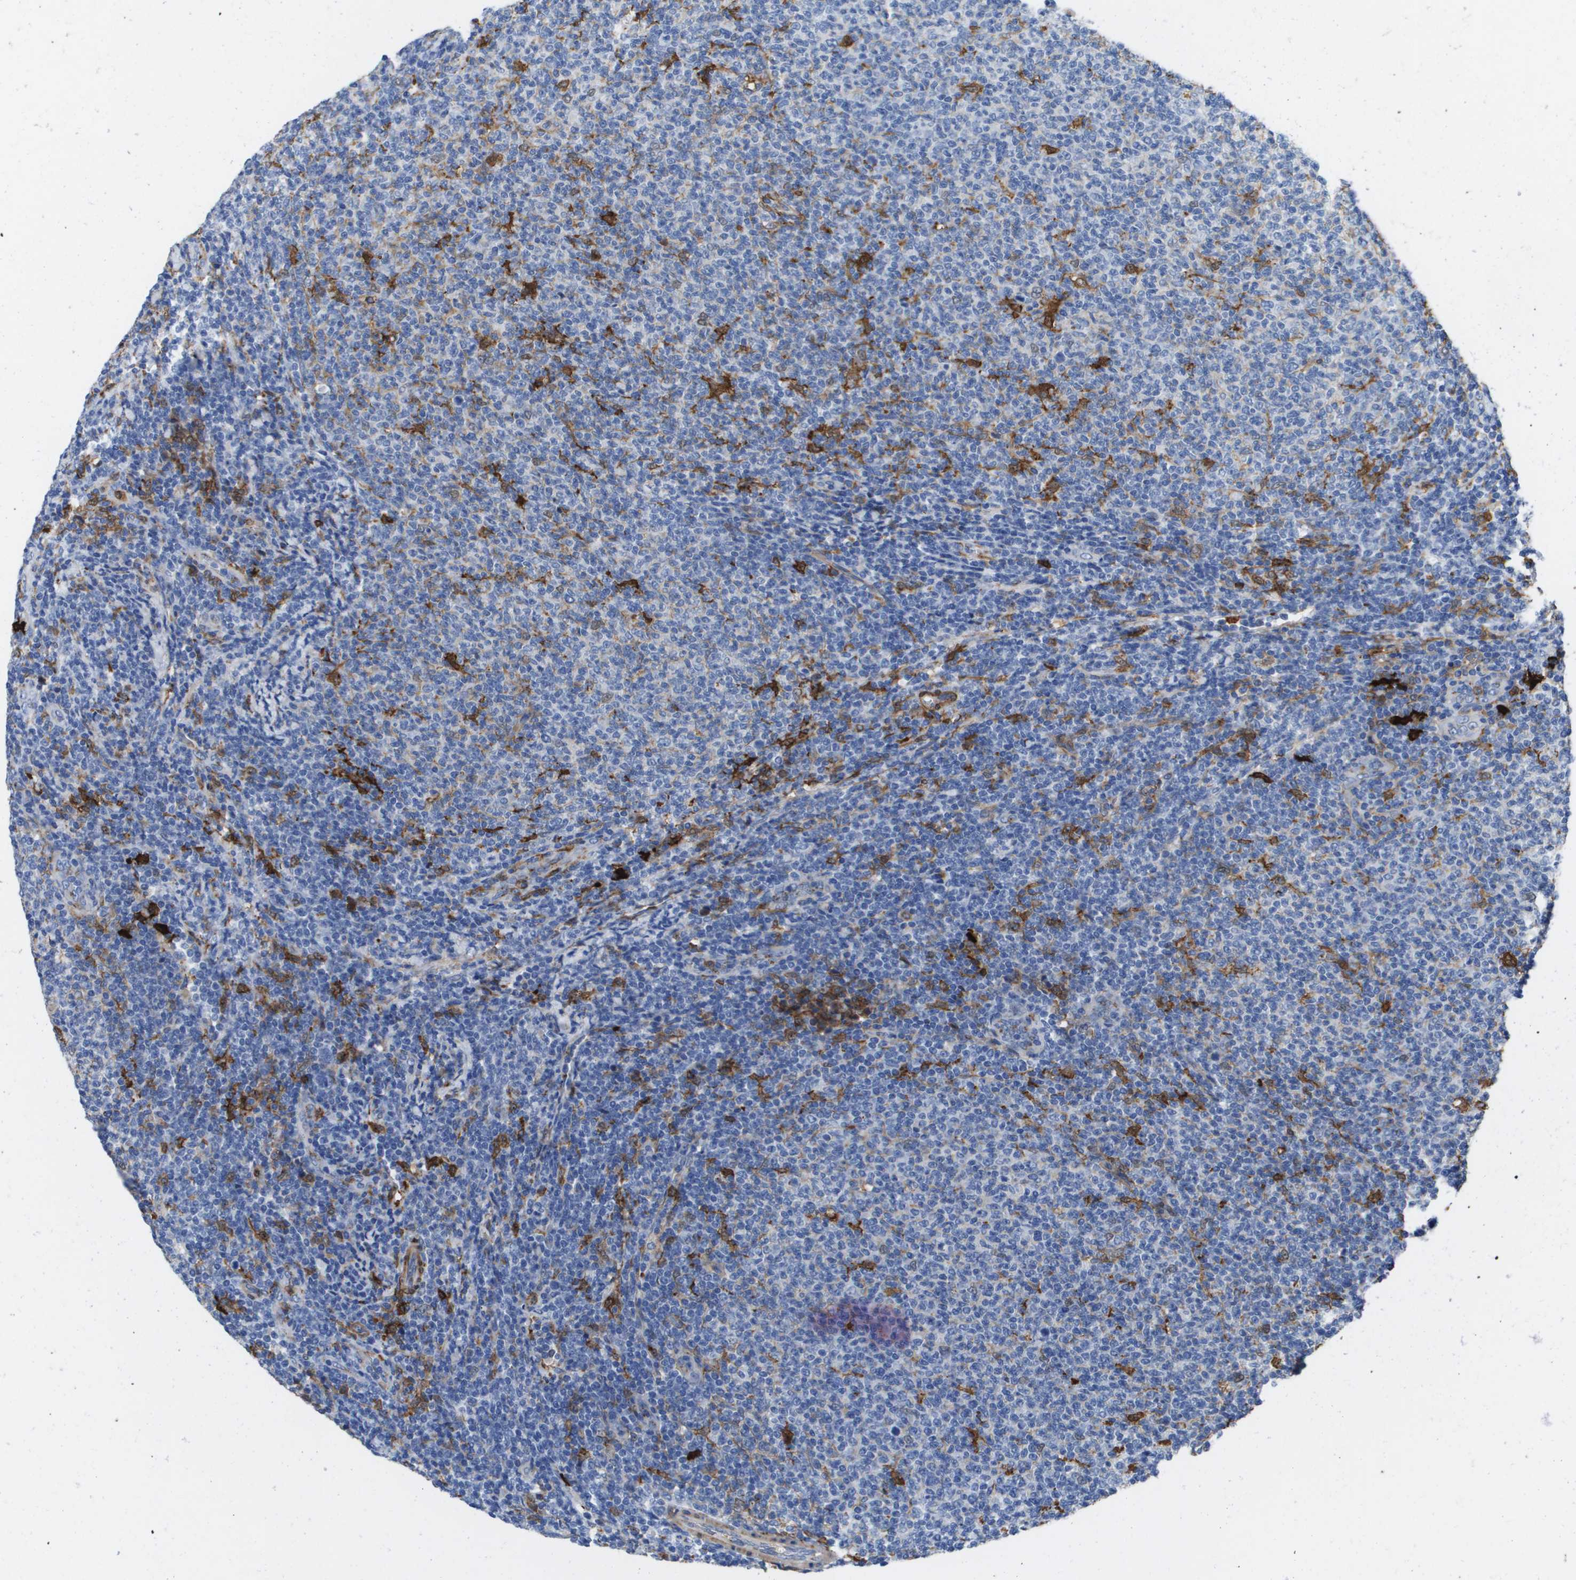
{"staining": {"intensity": "negative", "quantity": "none", "location": "none"}, "tissue": "lymphoma", "cell_type": "Tumor cells", "image_type": "cancer", "snomed": [{"axis": "morphology", "description": "Malignant lymphoma, non-Hodgkin's type, Low grade"}, {"axis": "topography", "description": "Lymph node"}], "caption": "This is an immunohistochemistry image of human lymphoma. There is no staining in tumor cells.", "gene": "SLC37A2", "patient": {"sex": "male", "age": 66}}